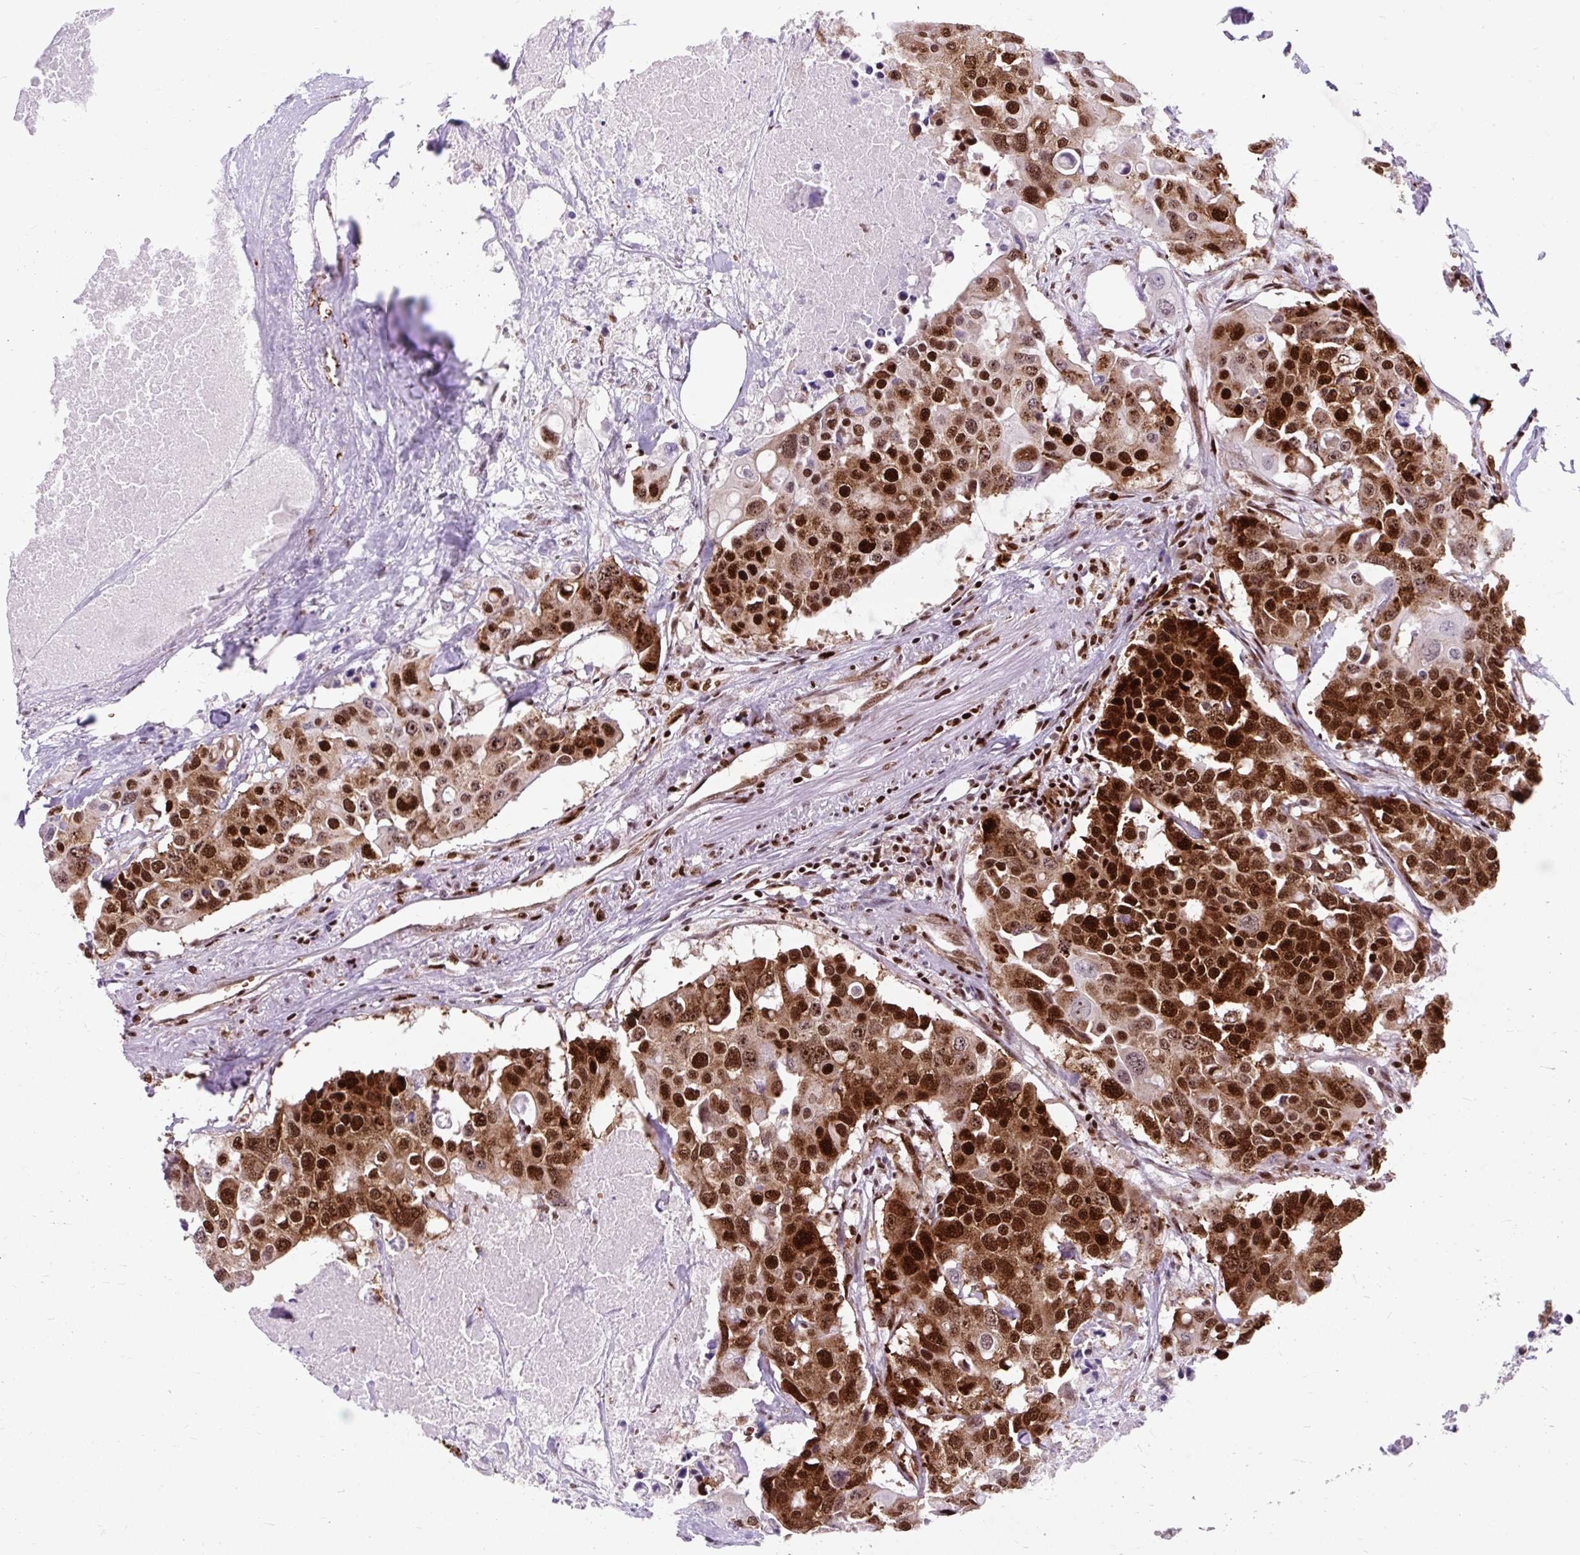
{"staining": {"intensity": "strong", "quantity": ">75%", "location": "cytoplasmic/membranous,nuclear"}, "tissue": "colorectal cancer", "cell_type": "Tumor cells", "image_type": "cancer", "snomed": [{"axis": "morphology", "description": "Adenocarcinoma, NOS"}, {"axis": "topography", "description": "Colon"}], "caption": "Protein expression by immunohistochemistry demonstrates strong cytoplasmic/membranous and nuclear positivity in about >75% of tumor cells in adenocarcinoma (colorectal).", "gene": "FUS", "patient": {"sex": "male", "age": 77}}